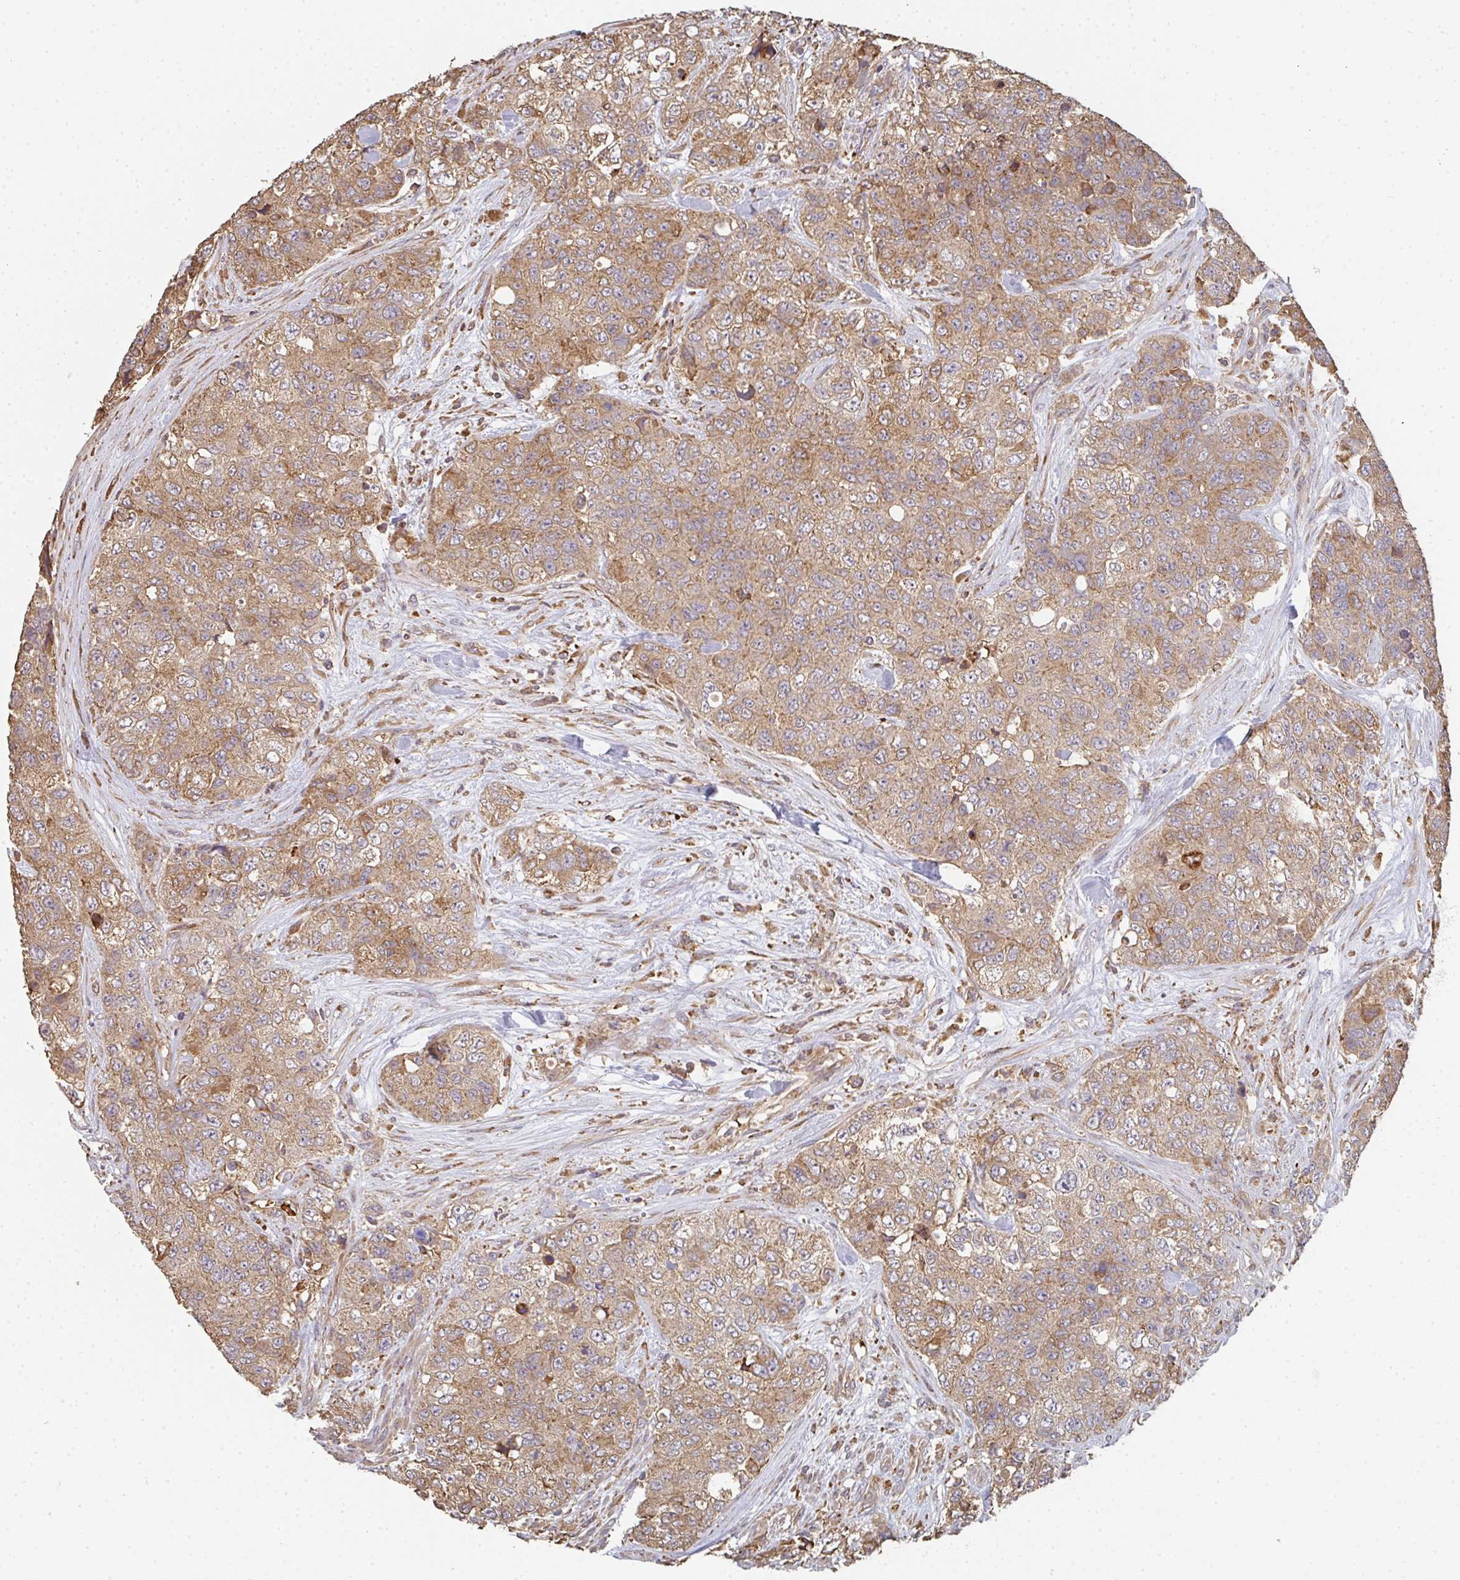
{"staining": {"intensity": "moderate", "quantity": ">75%", "location": "cytoplasmic/membranous"}, "tissue": "urothelial cancer", "cell_type": "Tumor cells", "image_type": "cancer", "snomed": [{"axis": "morphology", "description": "Urothelial carcinoma, High grade"}, {"axis": "topography", "description": "Urinary bladder"}], "caption": "Moderate cytoplasmic/membranous protein expression is appreciated in approximately >75% of tumor cells in high-grade urothelial carcinoma. Nuclei are stained in blue.", "gene": "POLG", "patient": {"sex": "female", "age": 78}}